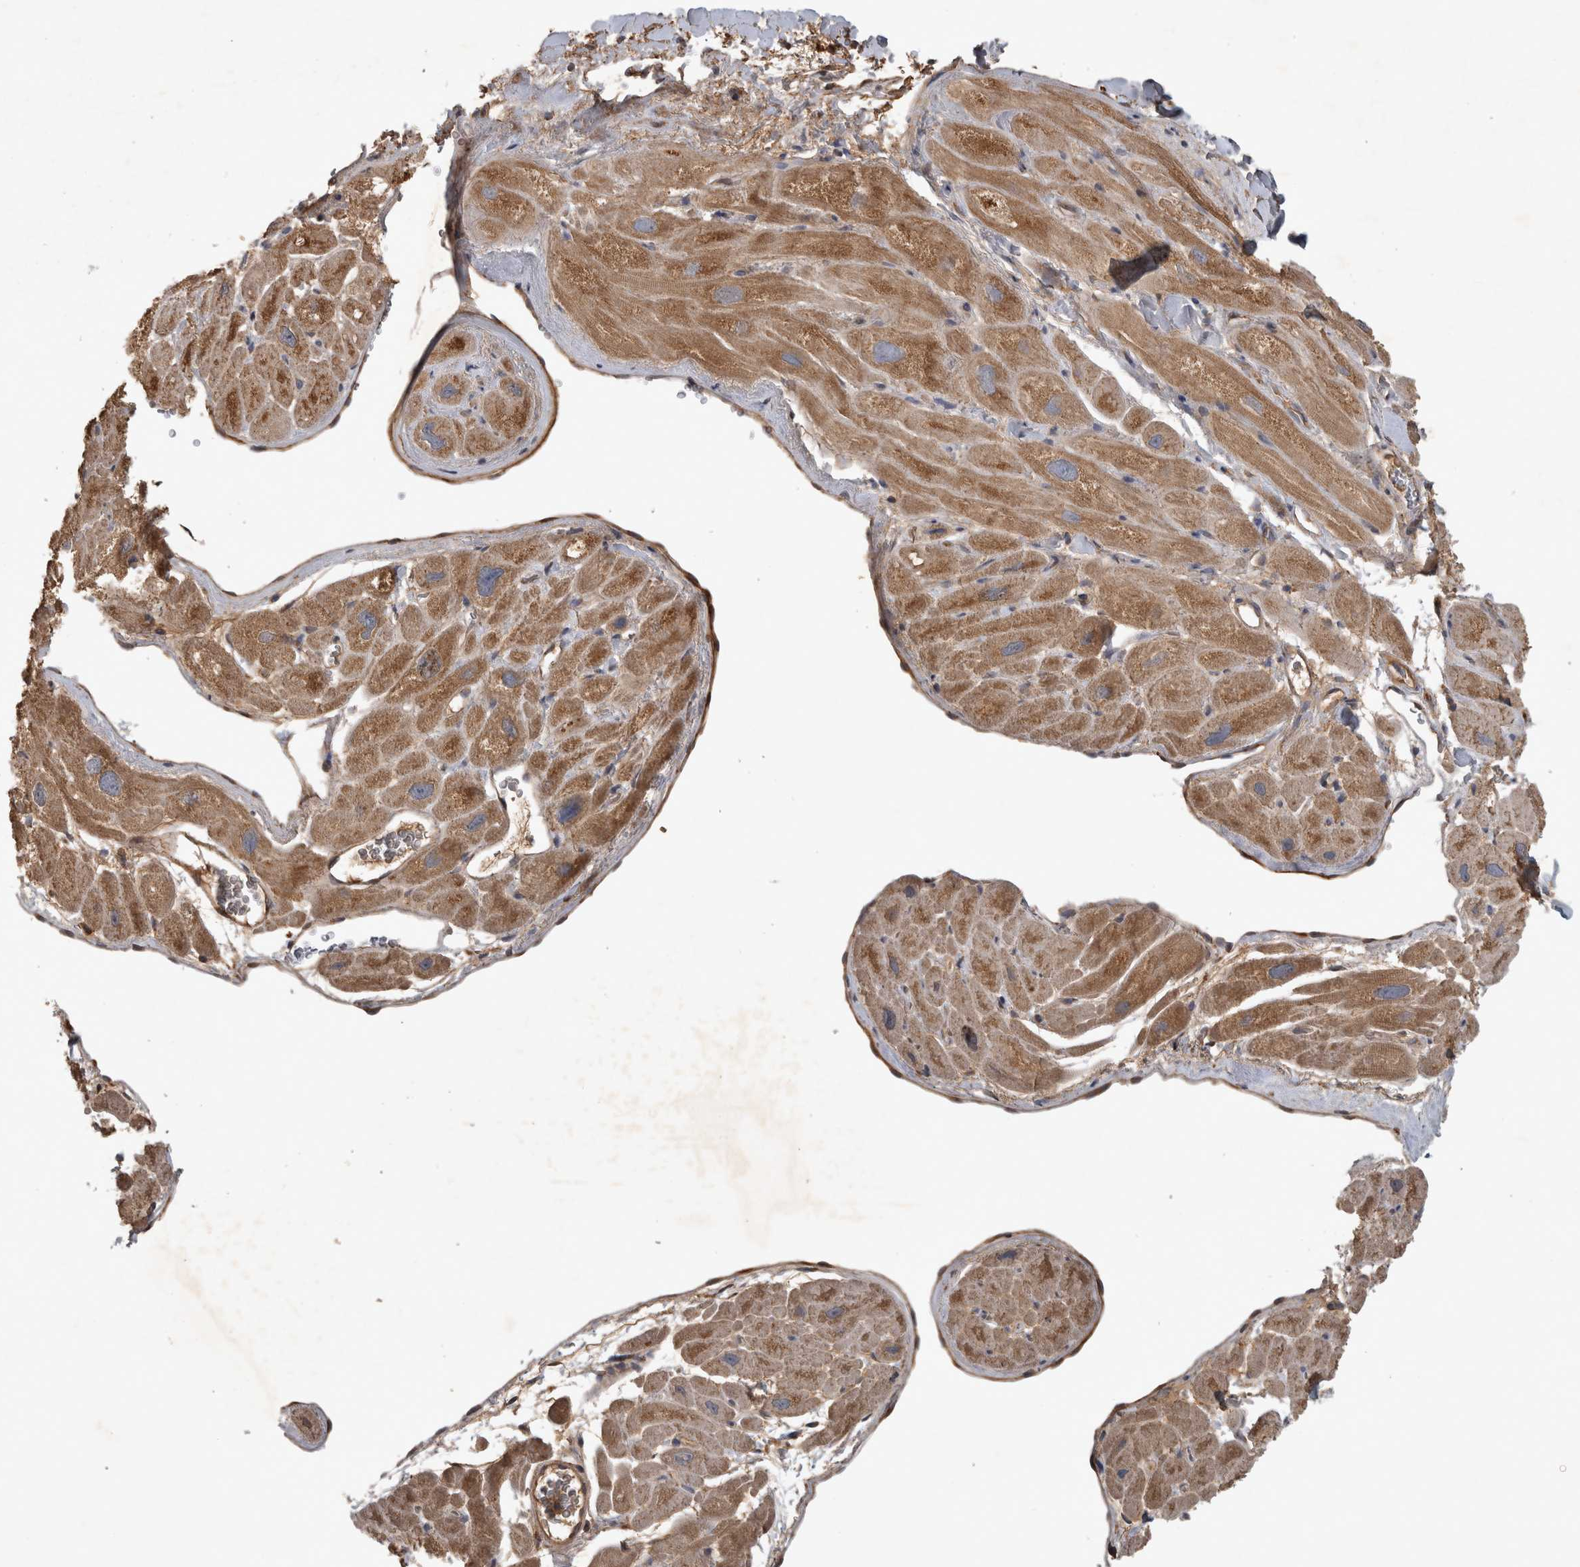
{"staining": {"intensity": "moderate", "quantity": ">75%", "location": "cytoplasmic/membranous"}, "tissue": "heart muscle", "cell_type": "Cardiomyocytes", "image_type": "normal", "snomed": [{"axis": "morphology", "description": "Normal tissue, NOS"}, {"axis": "topography", "description": "Heart"}], "caption": "Heart muscle stained for a protein demonstrates moderate cytoplasmic/membranous positivity in cardiomyocytes. (DAB (3,3'-diaminobenzidine) IHC with brightfield microscopy, high magnification).", "gene": "TRMT61B", "patient": {"sex": "male", "age": 49}}